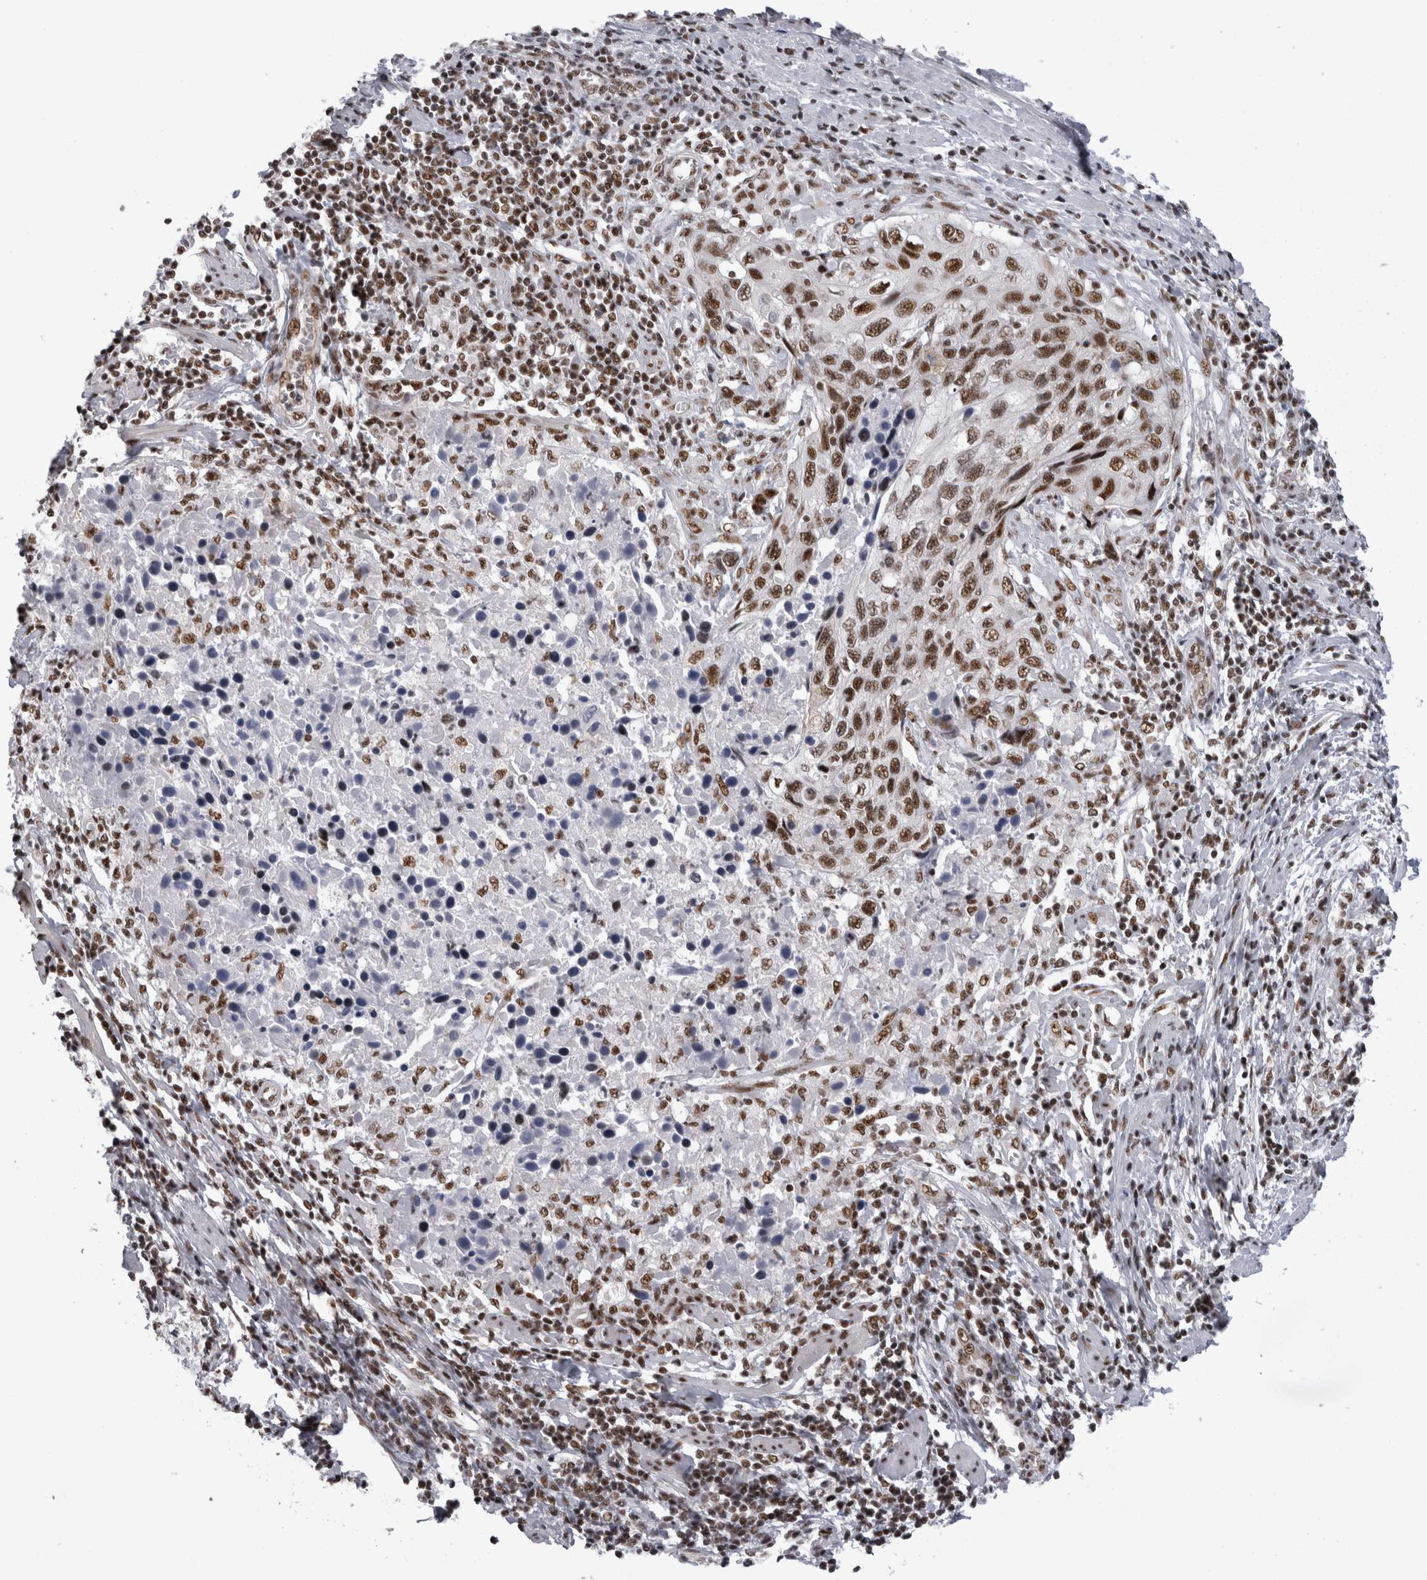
{"staining": {"intensity": "strong", "quantity": ">75%", "location": "nuclear"}, "tissue": "cervical cancer", "cell_type": "Tumor cells", "image_type": "cancer", "snomed": [{"axis": "morphology", "description": "Squamous cell carcinoma, NOS"}, {"axis": "topography", "description": "Cervix"}], "caption": "A brown stain highlights strong nuclear expression of a protein in cervical squamous cell carcinoma tumor cells. (DAB IHC, brown staining for protein, blue staining for nuclei).", "gene": "CDK11A", "patient": {"sex": "female", "age": 53}}